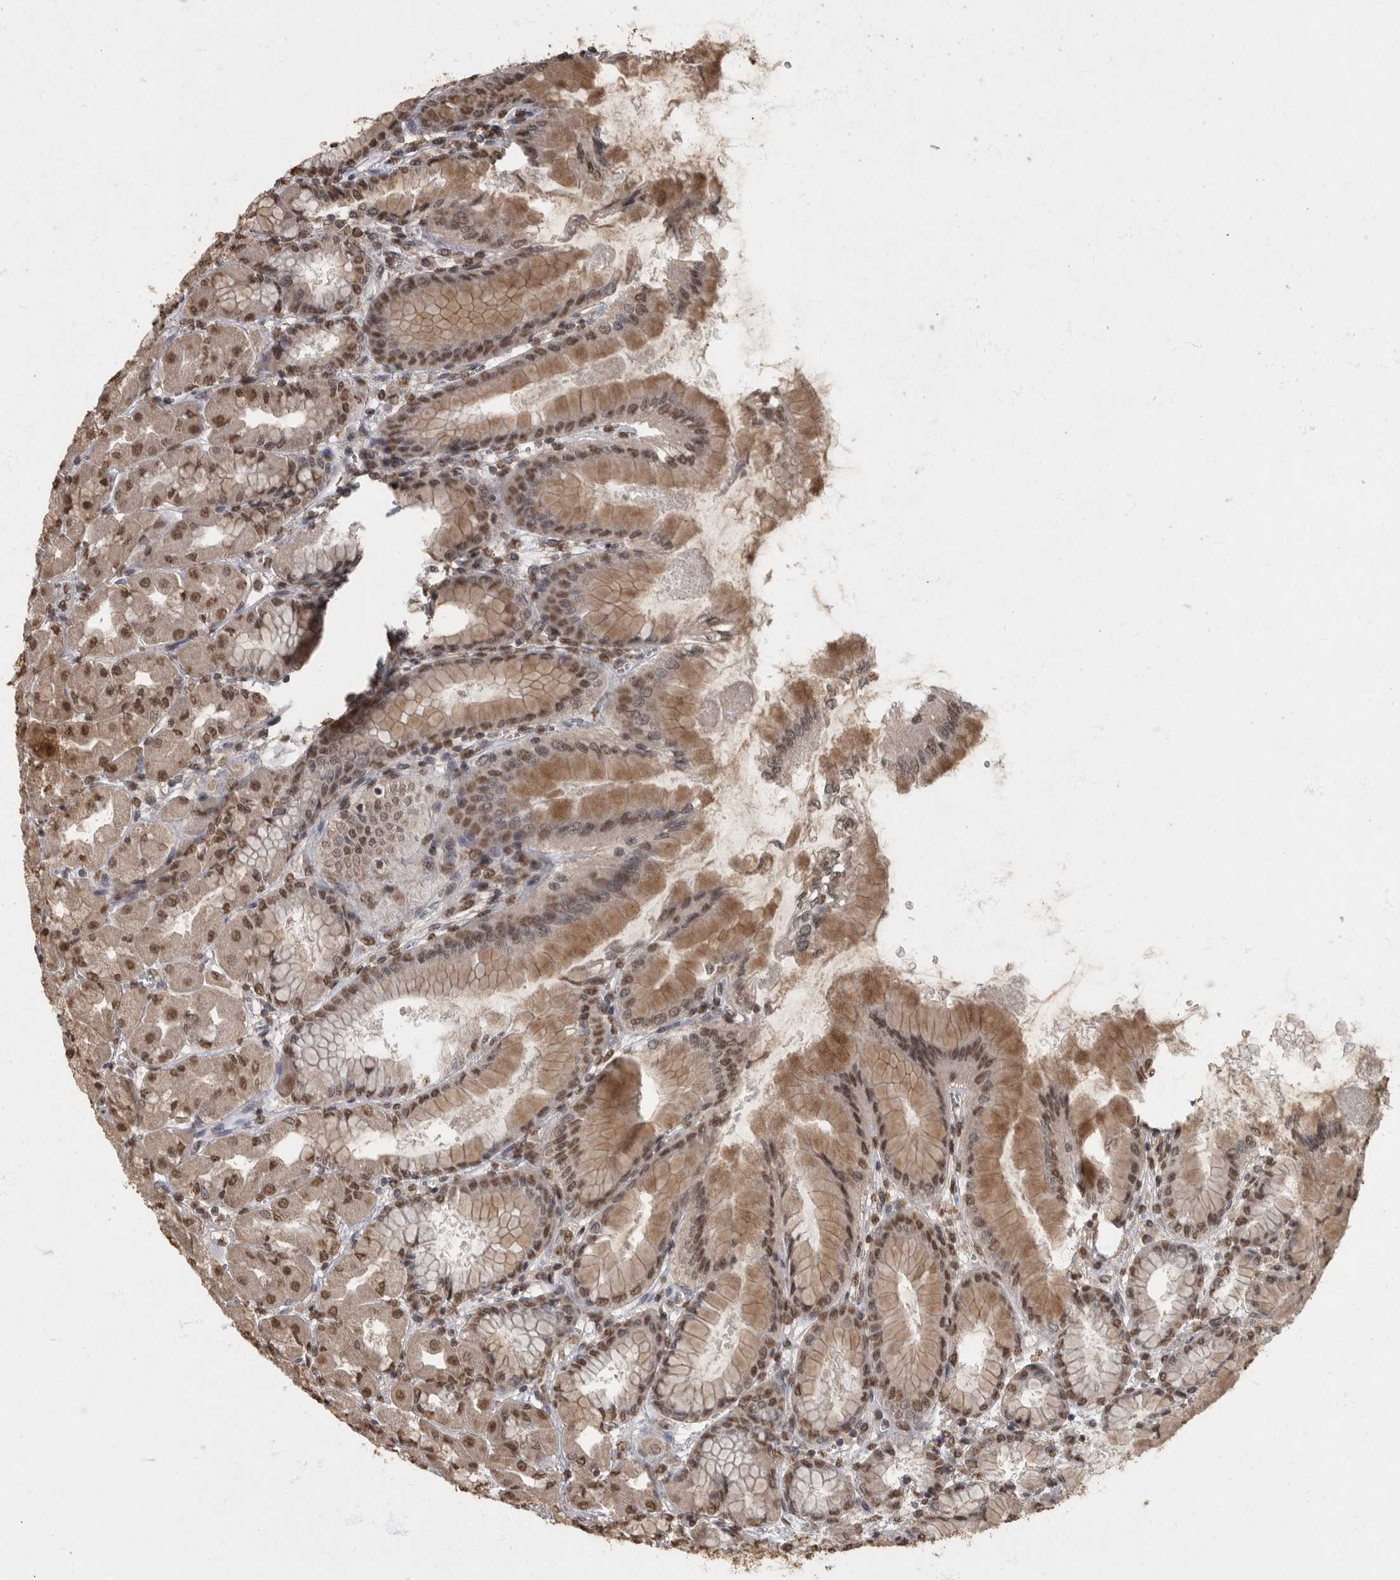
{"staining": {"intensity": "strong", "quantity": ">75%", "location": "cytoplasmic/membranous,nuclear"}, "tissue": "stomach", "cell_type": "Glandular cells", "image_type": "normal", "snomed": [{"axis": "morphology", "description": "Normal tissue, NOS"}, {"axis": "topography", "description": "Stomach, upper"}], "caption": "IHC of normal stomach shows high levels of strong cytoplasmic/membranous,nuclear expression in approximately >75% of glandular cells. (DAB = brown stain, brightfield microscopy at high magnification).", "gene": "NBL1", "patient": {"sex": "female", "age": 56}}